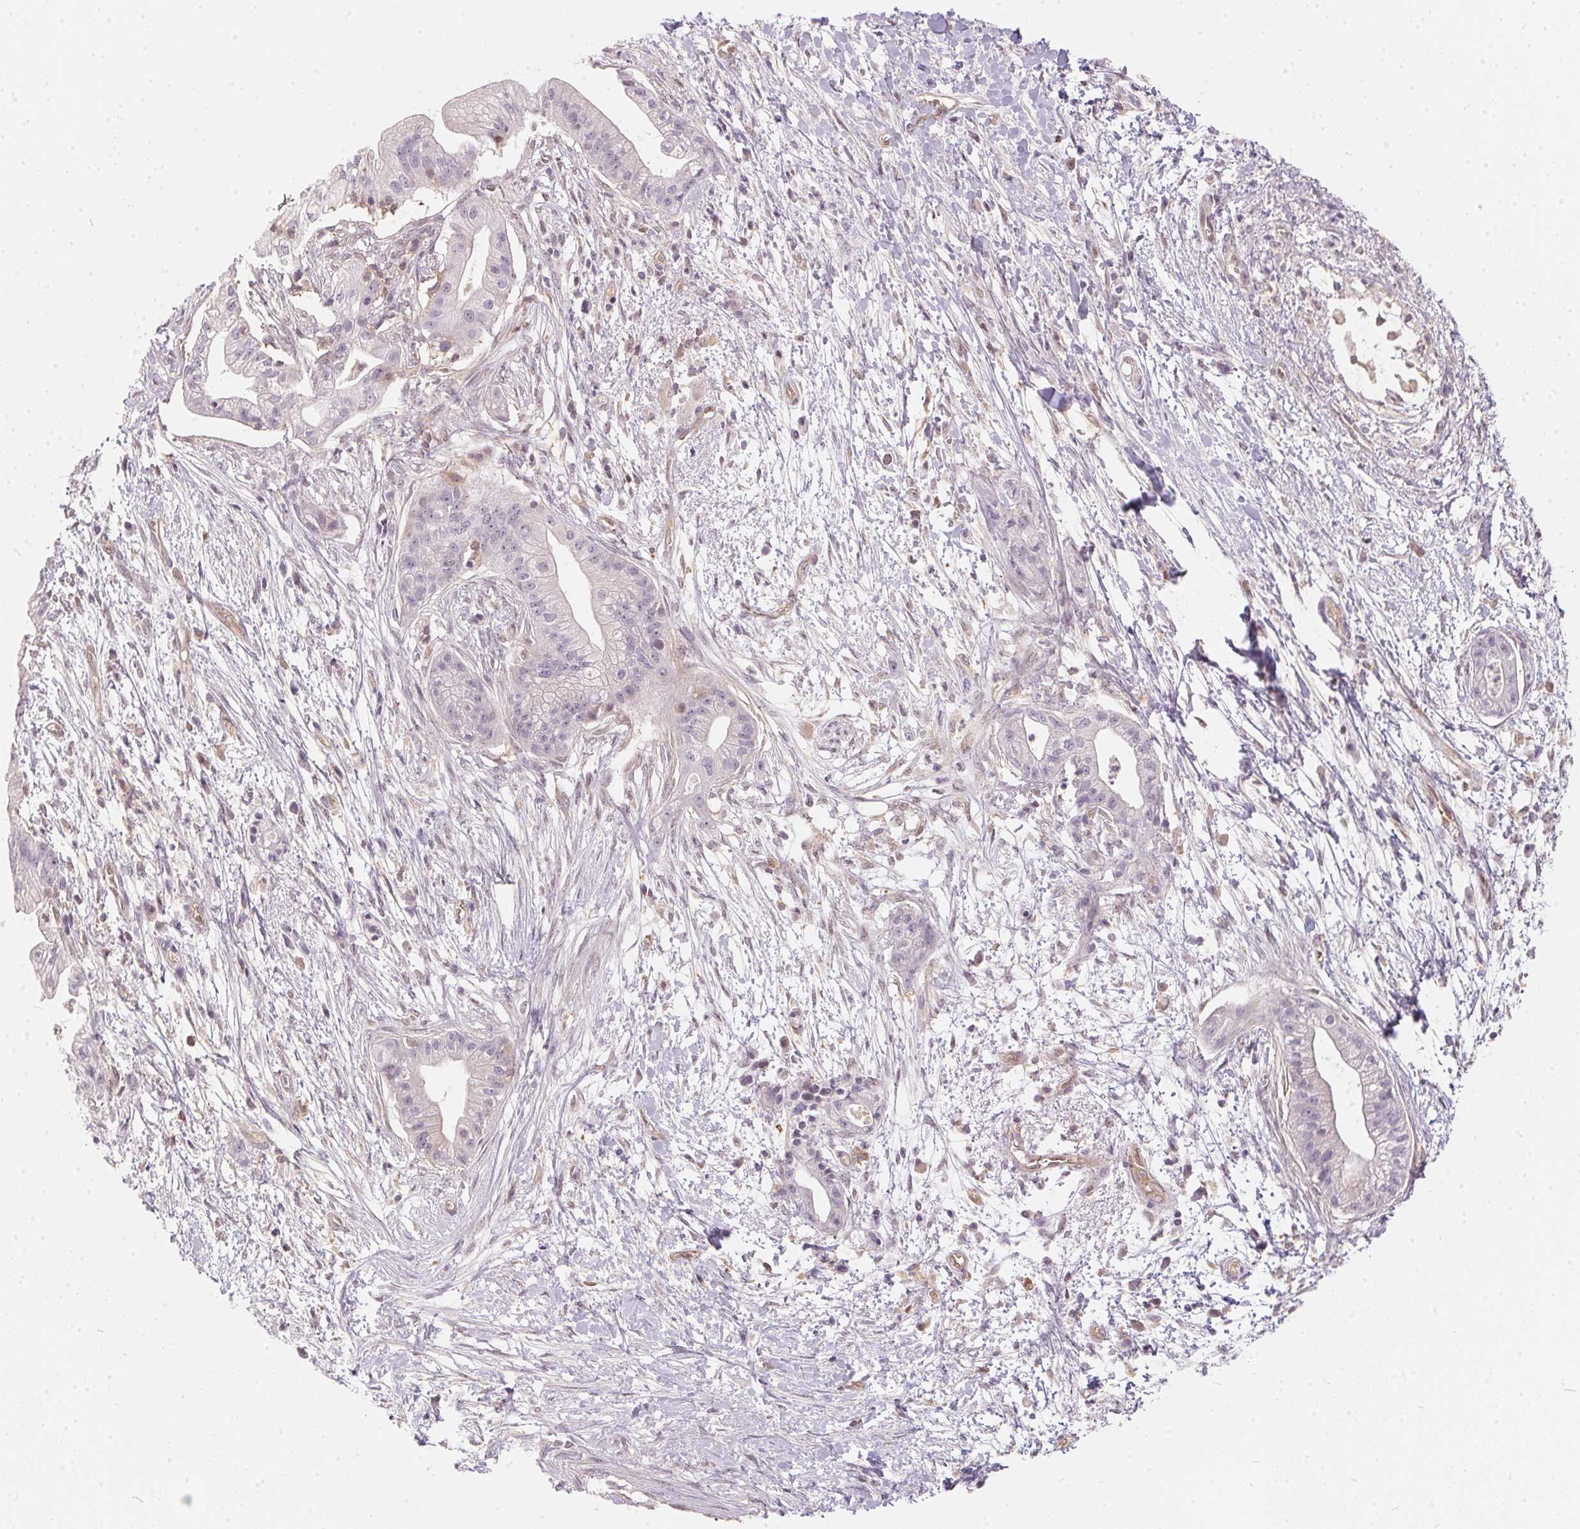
{"staining": {"intensity": "negative", "quantity": "none", "location": "none"}, "tissue": "pancreatic cancer", "cell_type": "Tumor cells", "image_type": "cancer", "snomed": [{"axis": "morphology", "description": "Normal tissue, NOS"}, {"axis": "morphology", "description": "Adenocarcinoma, NOS"}, {"axis": "topography", "description": "Lymph node"}, {"axis": "topography", "description": "Pancreas"}], "caption": "An IHC photomicrograph of pancreatic cancer (adenocarcinoma) is shown. There is no staining in tumor cells of pancreatic cancer (adenocarcinoma).", "gene": "BLMH", "patient": {"sex": "female", "age": 58}}